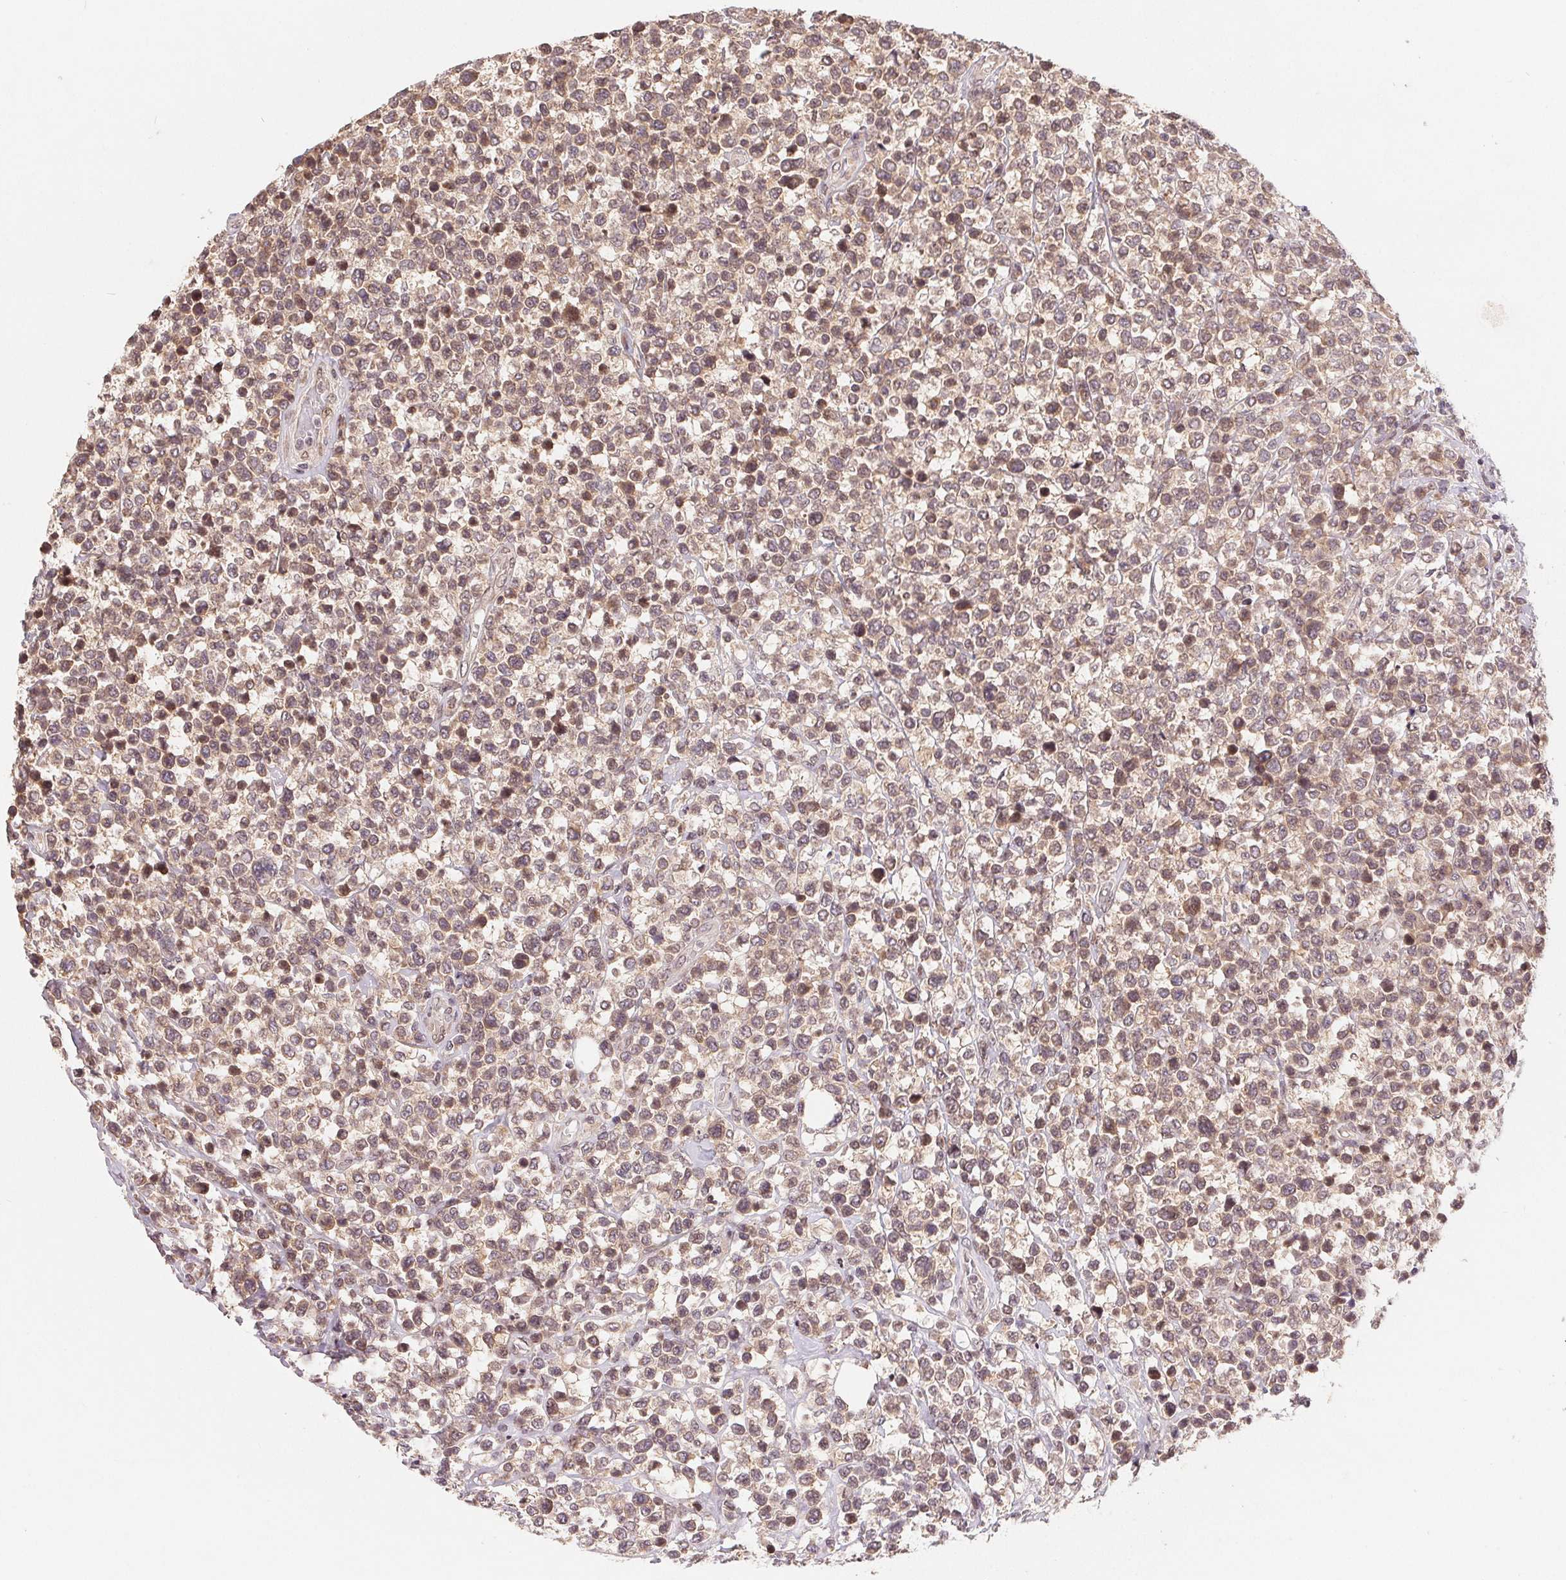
{"staining": {"intensity": "moderate", "quantity": "<25%", "location": "nuclear"}, "tissue": "lymphoma", "cell_type": "Tumor cells", "image_type": "cancer", "snomed": [{"axis": "morphology", "description": "Malignant lymphoma, non-Hodgkin's type, High grade"}, {"axis": "topography", "description": "Soft tissue"}], "caption": "This histopathology image displays immunohistochemistry staining of human lymphoma, with low moderate nuclear staining in approximately <25% of tumor cells.", "gene": "HMGN3", "patient": {"sex": "female", "age": 56}}